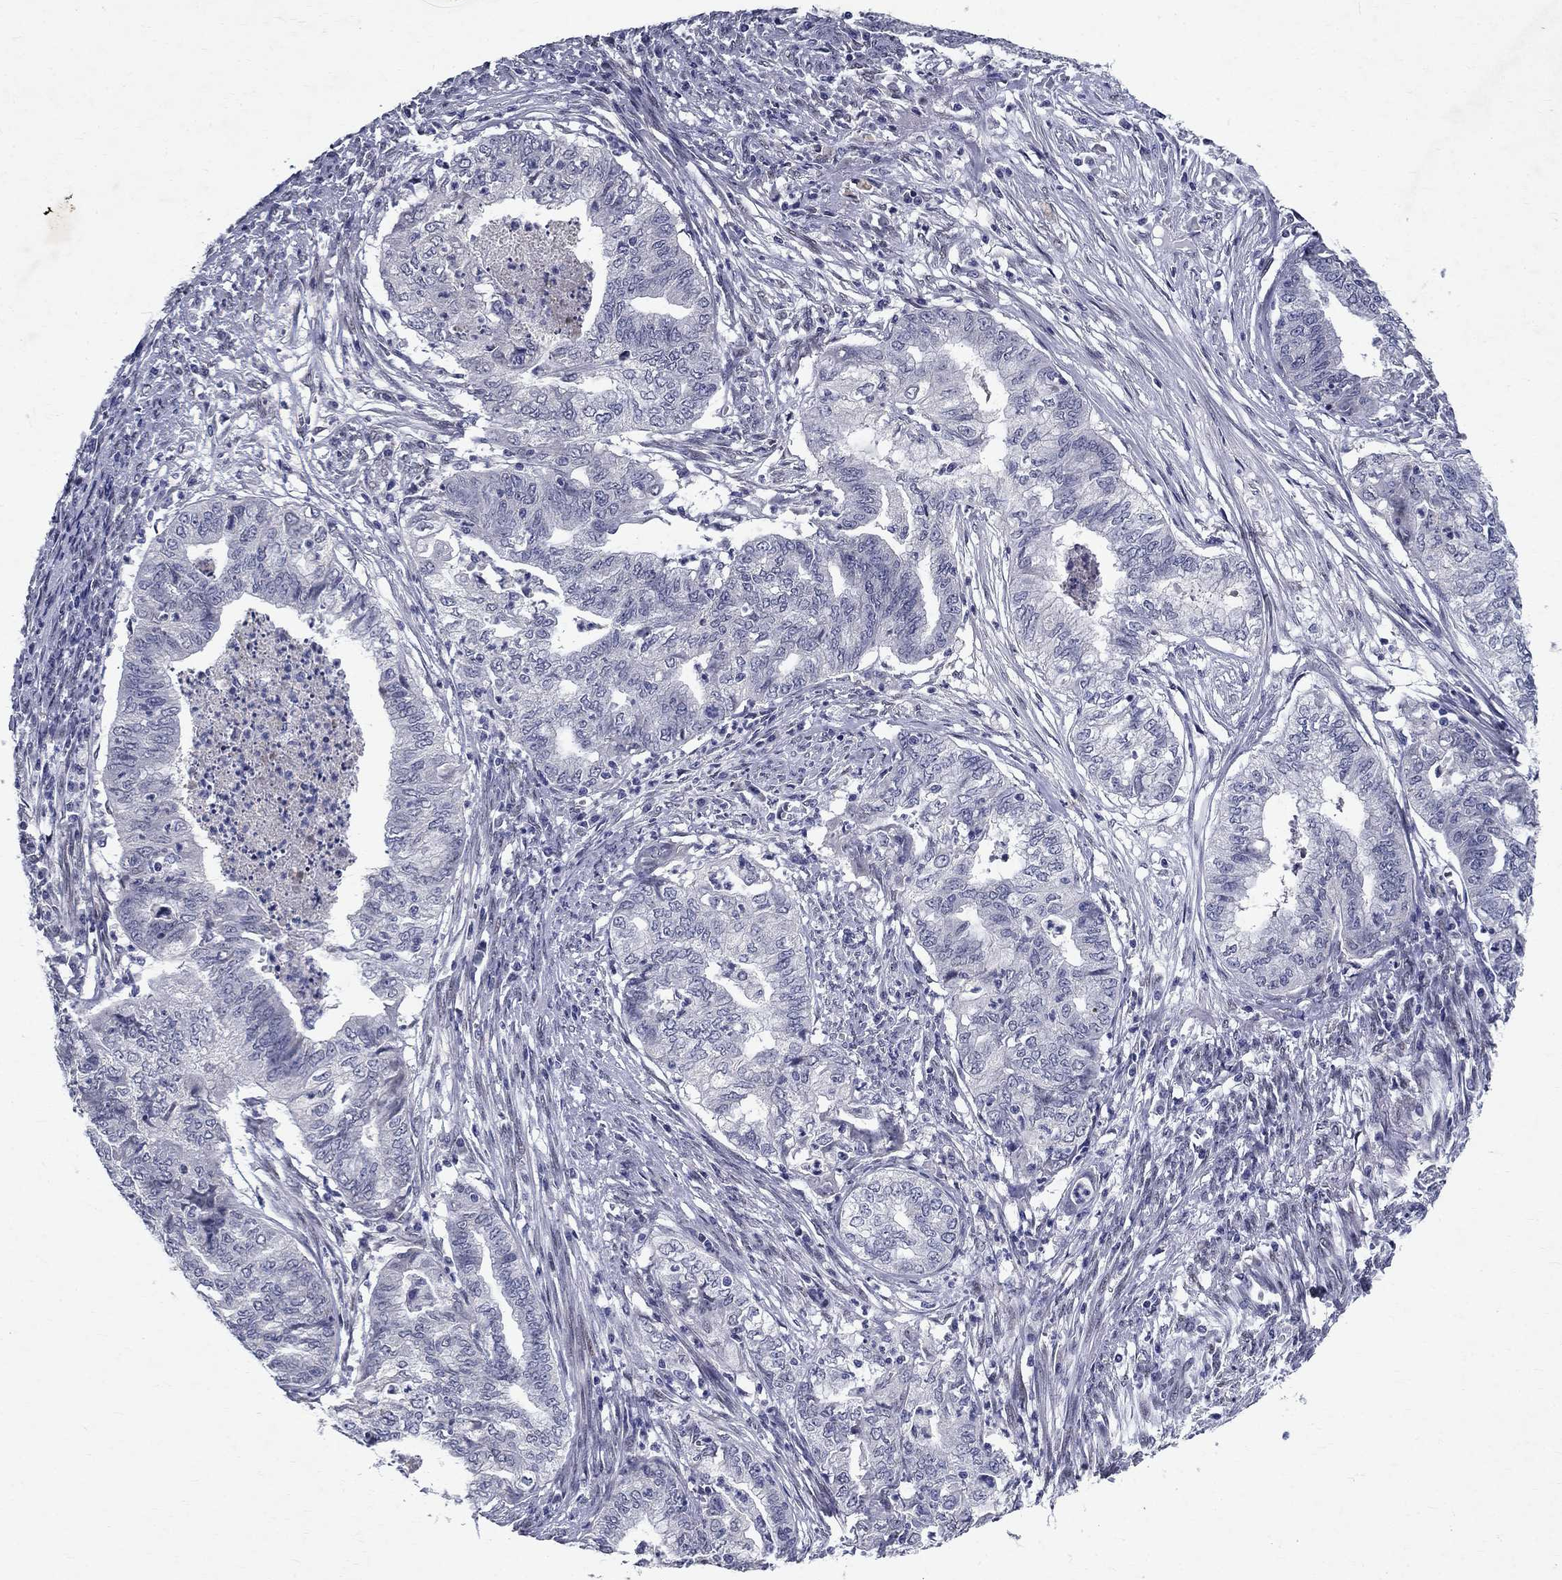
{"staining": {"intensity": "negative", "quantity": "none", "location": "none"}, "tissue": "endometrial cancer", "cell_type": "Tumor cells", "image_type": "cancer", "snomed": [{"axis": "morphology", "description": "Adenocarcinoma, NOS"}, {"axis": "topography", "description": "Endometrium"}], "caption": "Immunohistochemistry (IHC) histopathology image of neoplastic tissue: human adenocarcinoma (endometrial) stained with DAB displays no significant protein positivity in tumor cells. Brightfield microscopy of immunohistochemistry stained with DAB (brown) and hematoxylin (blue), captured at high magnification.", "gene": "RBFOX1", "patient": {"sex": "female", "age": 79}}